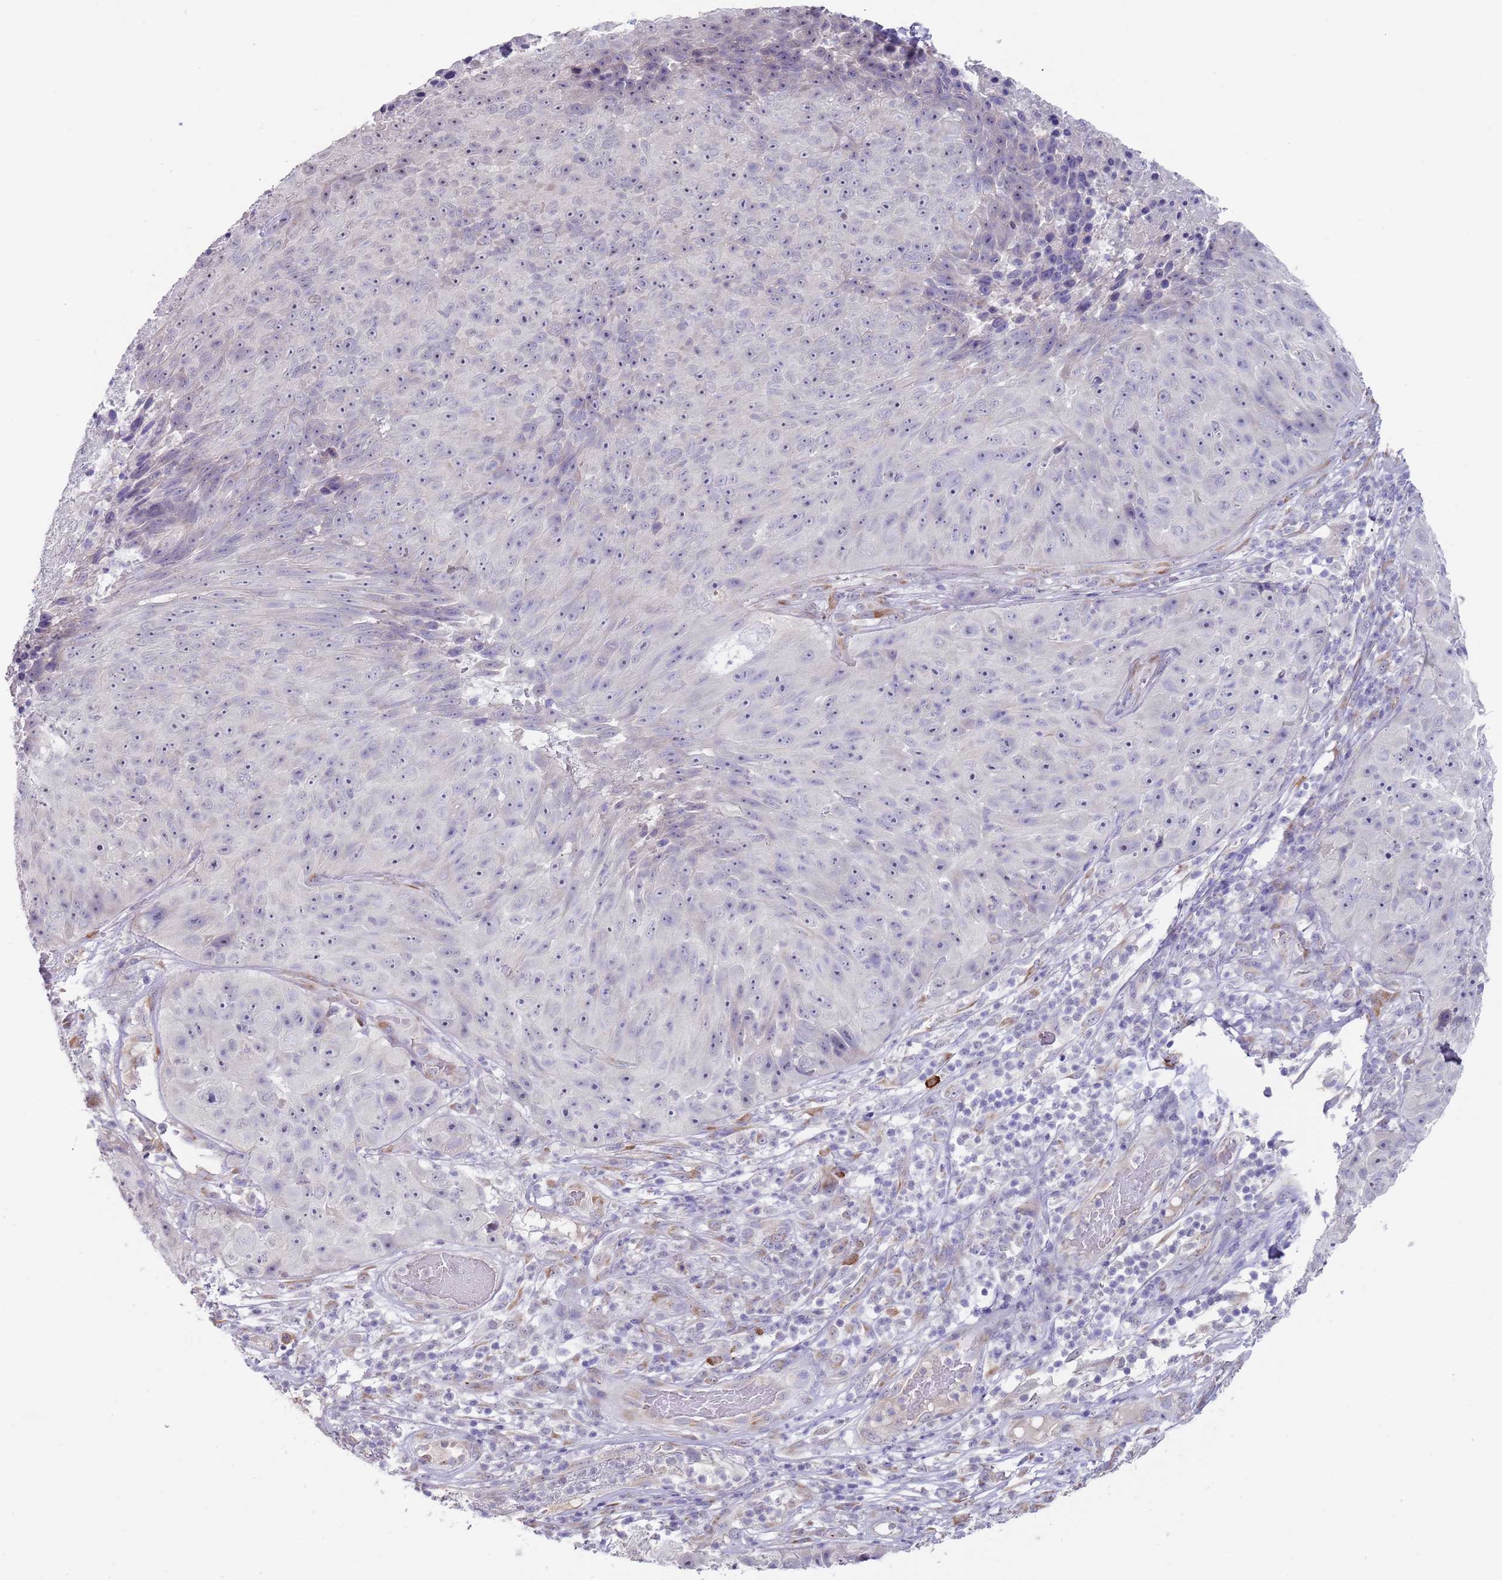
{"staining": {"intensity": "negative", "quantity": "none", "location": "none"}, "tissue": "skin cancer", "cell_type": "Tumor cells", "image_type": "cancer", "snomed": [{"axis": "morphology", "description": "Squamous cell carcinoma, NOS"}, {"axis": "topography", "description": "Skin"}], "caption": "Tumor cells show no significant protein positivity in skin cancer (squamous cell carcinoma). Nuclei are stained in blue.", "gene": "TNRC6C", "patient": {"sex": "female", "age": 87}}